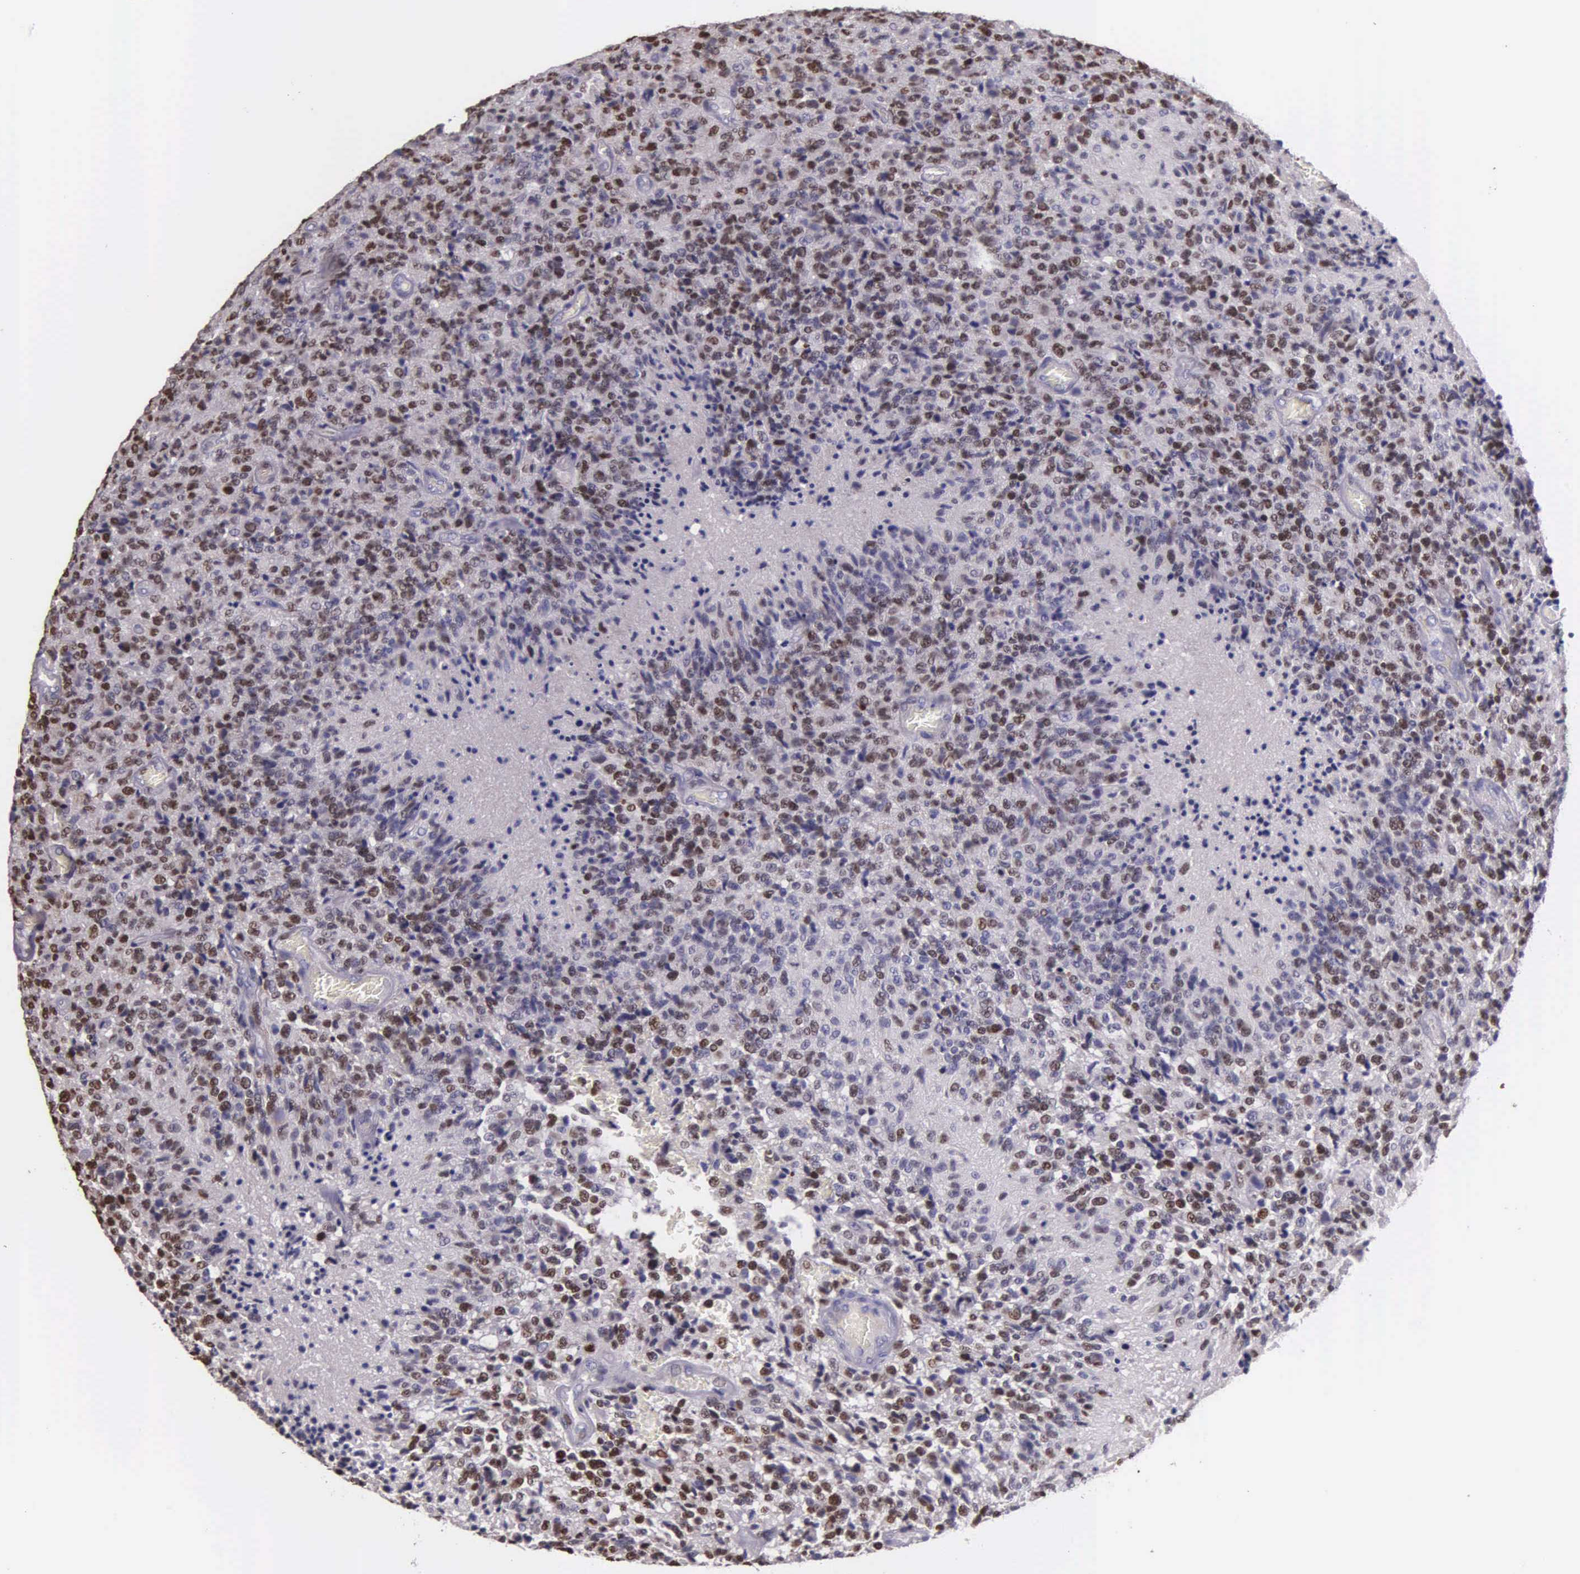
{"staining": {"intensity": "moderate", "quantity": "25%-75%", "location": "nuclear"}, "tissue": "glioma", "cell_type": "Tumor cells", "image_type": "cancer", "snomed": [{"axis": "morphology", "description": "Glioma, malignant, High grade"}, {"axis": "topography", "description": "Brain"}], "caption": "This histopathology image demonstrates immunohistochemistry (IHC) staining of human malignant glioma (high-grade), with medium moderate nuclear expression in approximately 25%-75% of tumor cells.", "gene": "MCM5", "patient": {"sex": "male", "age": 36}}